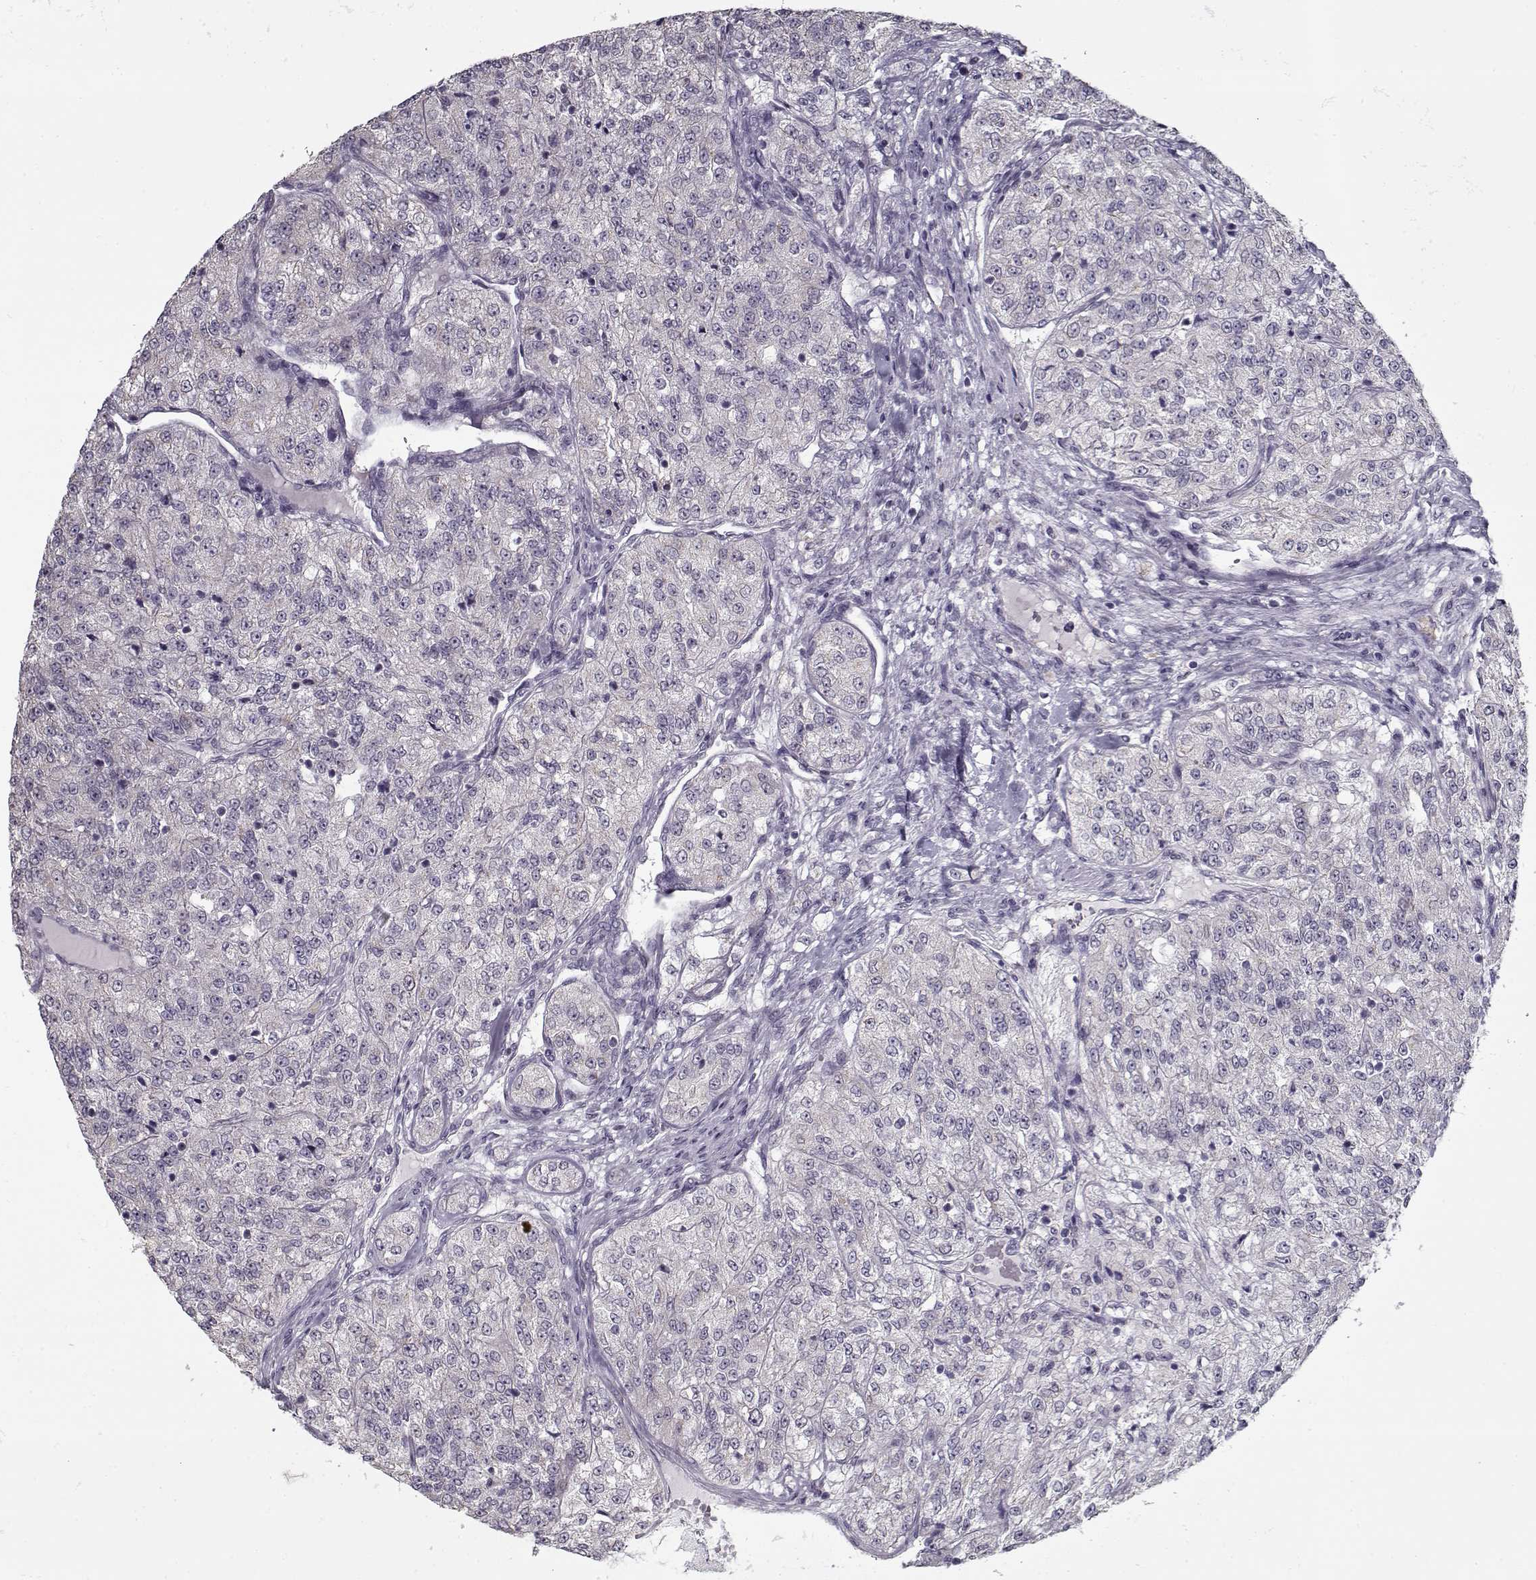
{"staining": {"intensity": "negative", "quantity": "none", "location": "none"}, "tissue": "renal cancer", "cell_type": "Tumor cells", "image_type": "cancer", "snomed": [{"axis": "morphology", "description": "Adenocarcinoma, NOS"}, {"axis": "topography", "description": "Kidney"}], "caption": "IHC photomicrograph of neoplastic tissue: human adenocarcinoma (renal) stained with DAB reveals no significant protein positivity in tumor cells.", "gene": "SEC16B", "patient": {"sex": "female", "age": 63}}